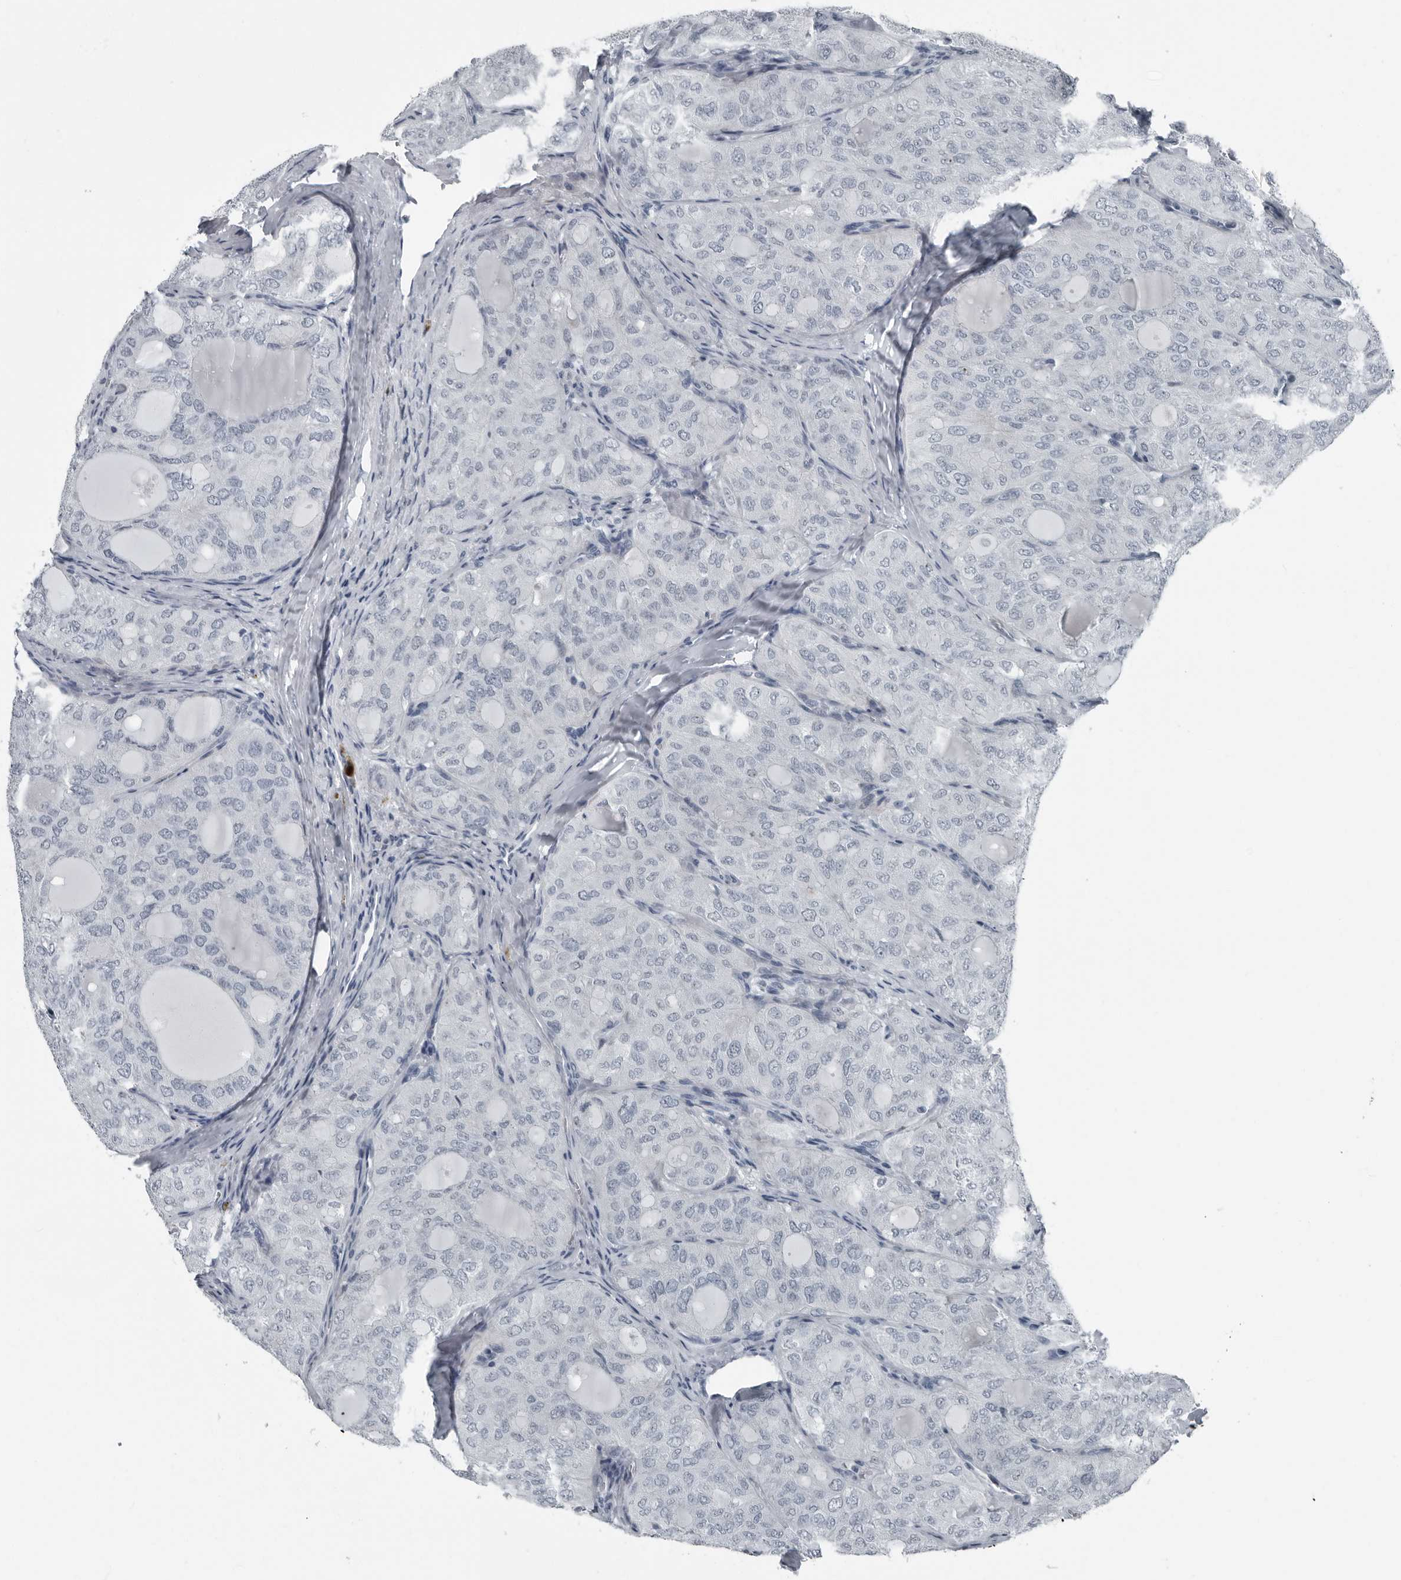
{"staining": {"intensity": "negative", "quantity": "none", "location": "none"}, "tissue": "thyroid cancer", "cell_type": "Tumor cells", "image_type": "cancer", "snomed": [{"axis": "morphology", "description": "Follicular adenoma carcinoma, NOS"}, {"axis": "topography", "description": "Thyroid gland"}], "caption": "A photomicrograph of human thyroid cancer (follicular adenoma carcinoma) is negative for staining in tumor cells.", "gene": "PDCD11", "patient": {"sex": "male", "age": 75}}